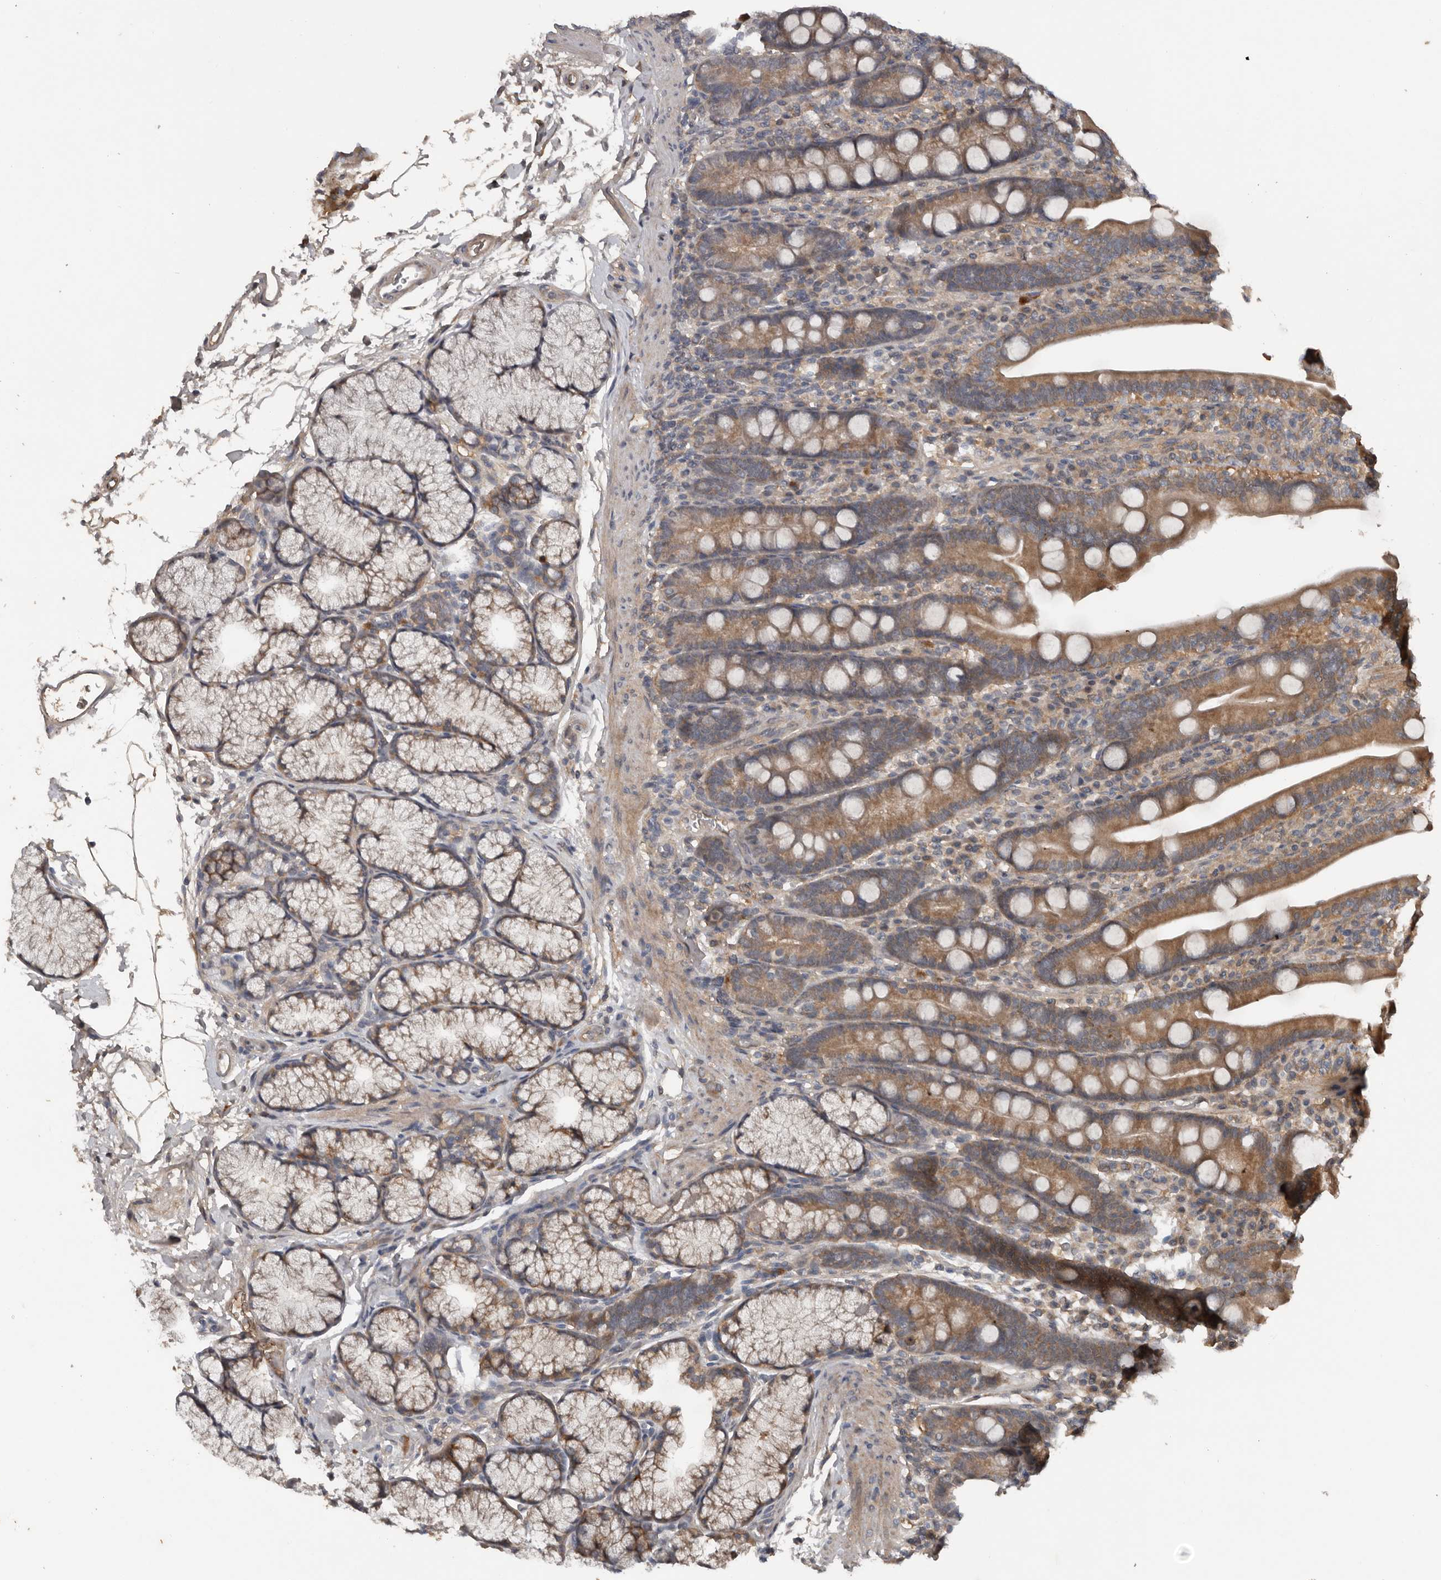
{"staining": {"intensity": "moderate", "quantity": ">75%", "location": "cytoplasmic/membranous"}, "tissue": "duodenum", "cell_type": "Glandular cells", "image_type": "normal", "snomed": [{"axis": "morphology", "description": "Normal tissue, NOS"}, {"axis": "topography", "description": "Duodenum"}], "caption": "A medium amount of moderate cytoplasmic/membranous expression is identified in approximately >75% of glandular cells in unremarkable duodenum.", "gene": "DNAJB4", "patient": {"sex": "male", "age": 35}}